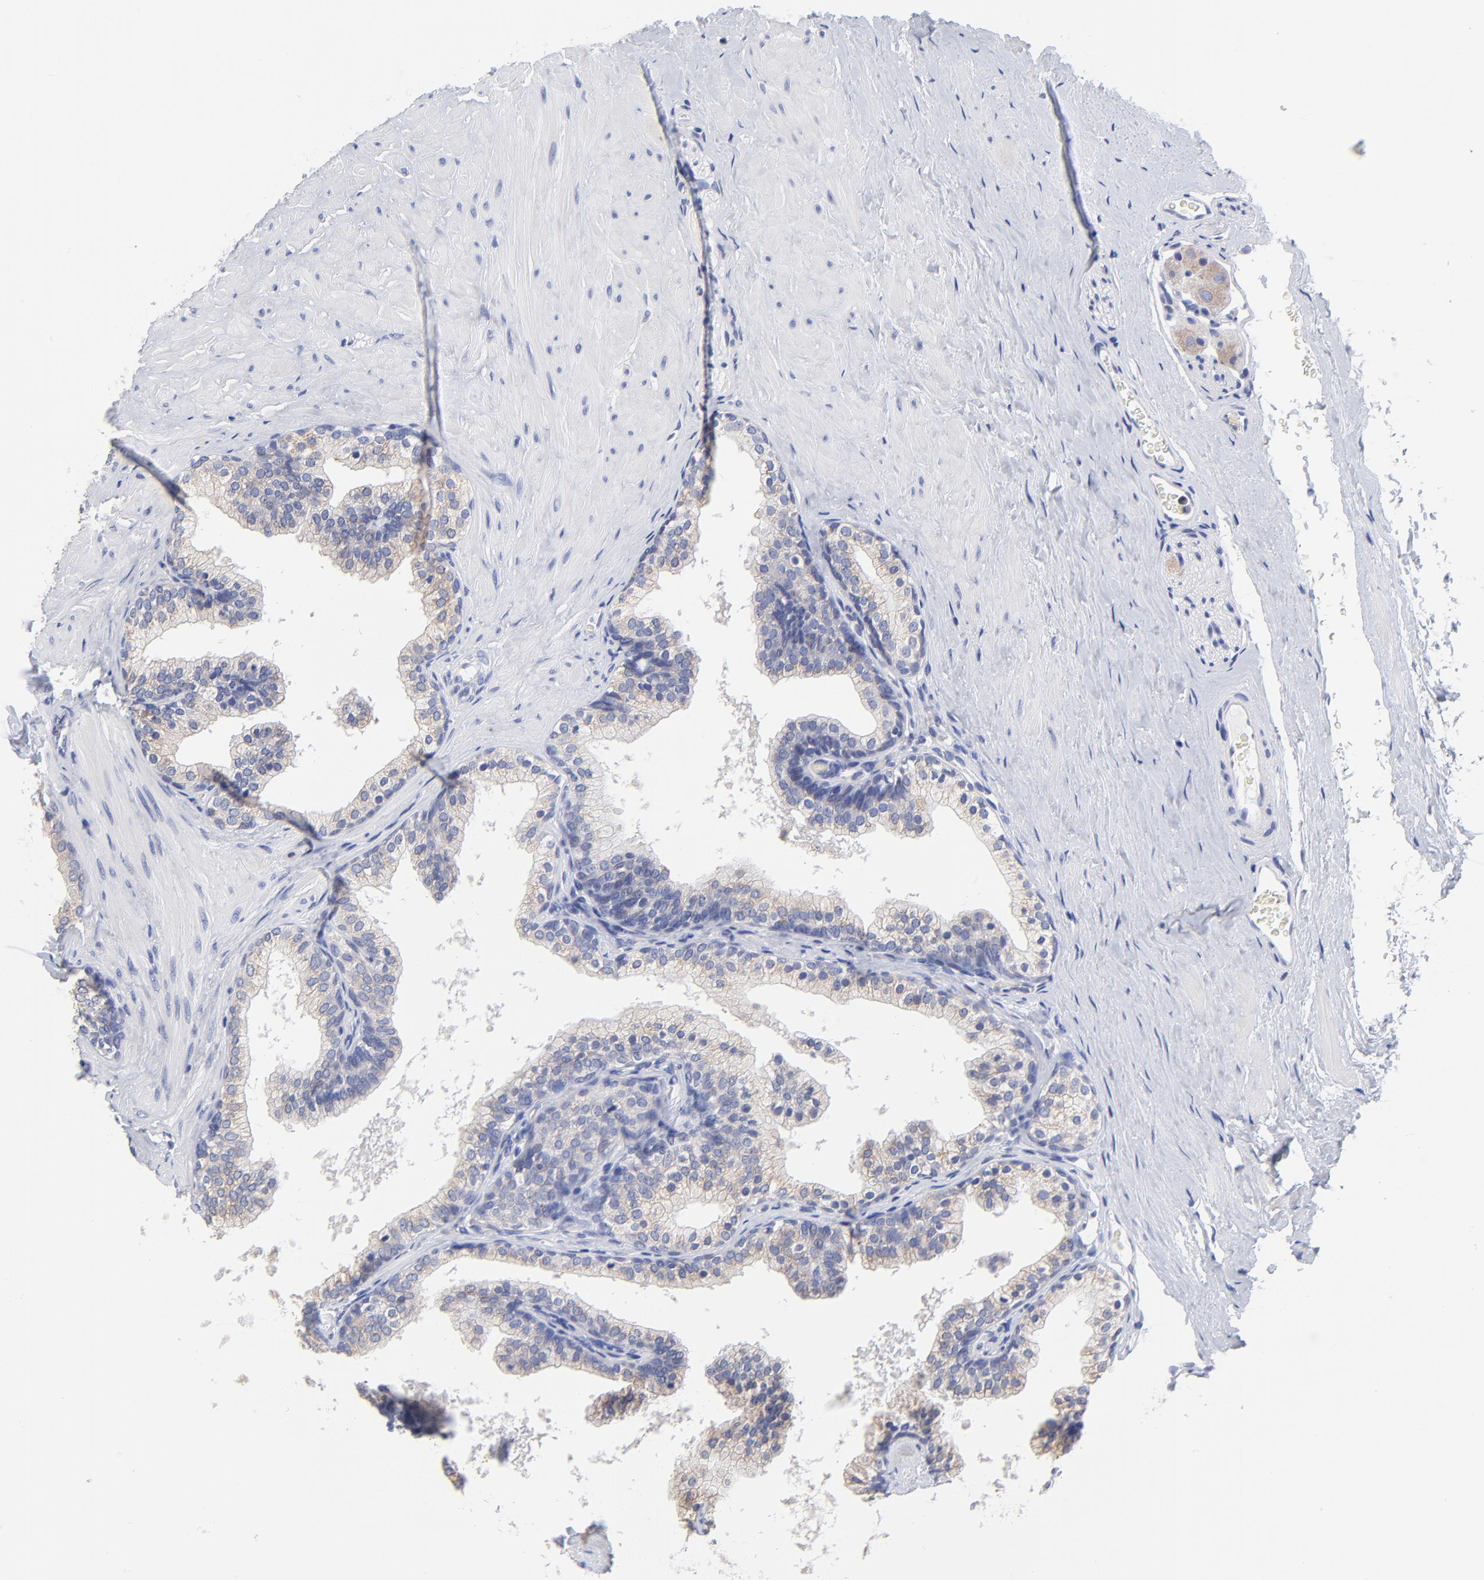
{"staining": {"intensity": "weak", "quantity": "25%-75%", "location": "cytoplasmic/membranous"}, "tissue": "prostate", "cell_type": "Glandular cells", "image_type": "normal", "snomed": [{"axis": "morphology", "description": "Normal tissue, NOS"}, {"axis": "topography", "description": "Prostate"}], "caption": "Immunohistochemistry of unremarkable human prostate demonstrates low levels of weak cytoplasmic/membranous positivity in about 25%-75% of glandular cells.", "gene": "LAX1", "patient": {"sex": "male", "age": 60}}